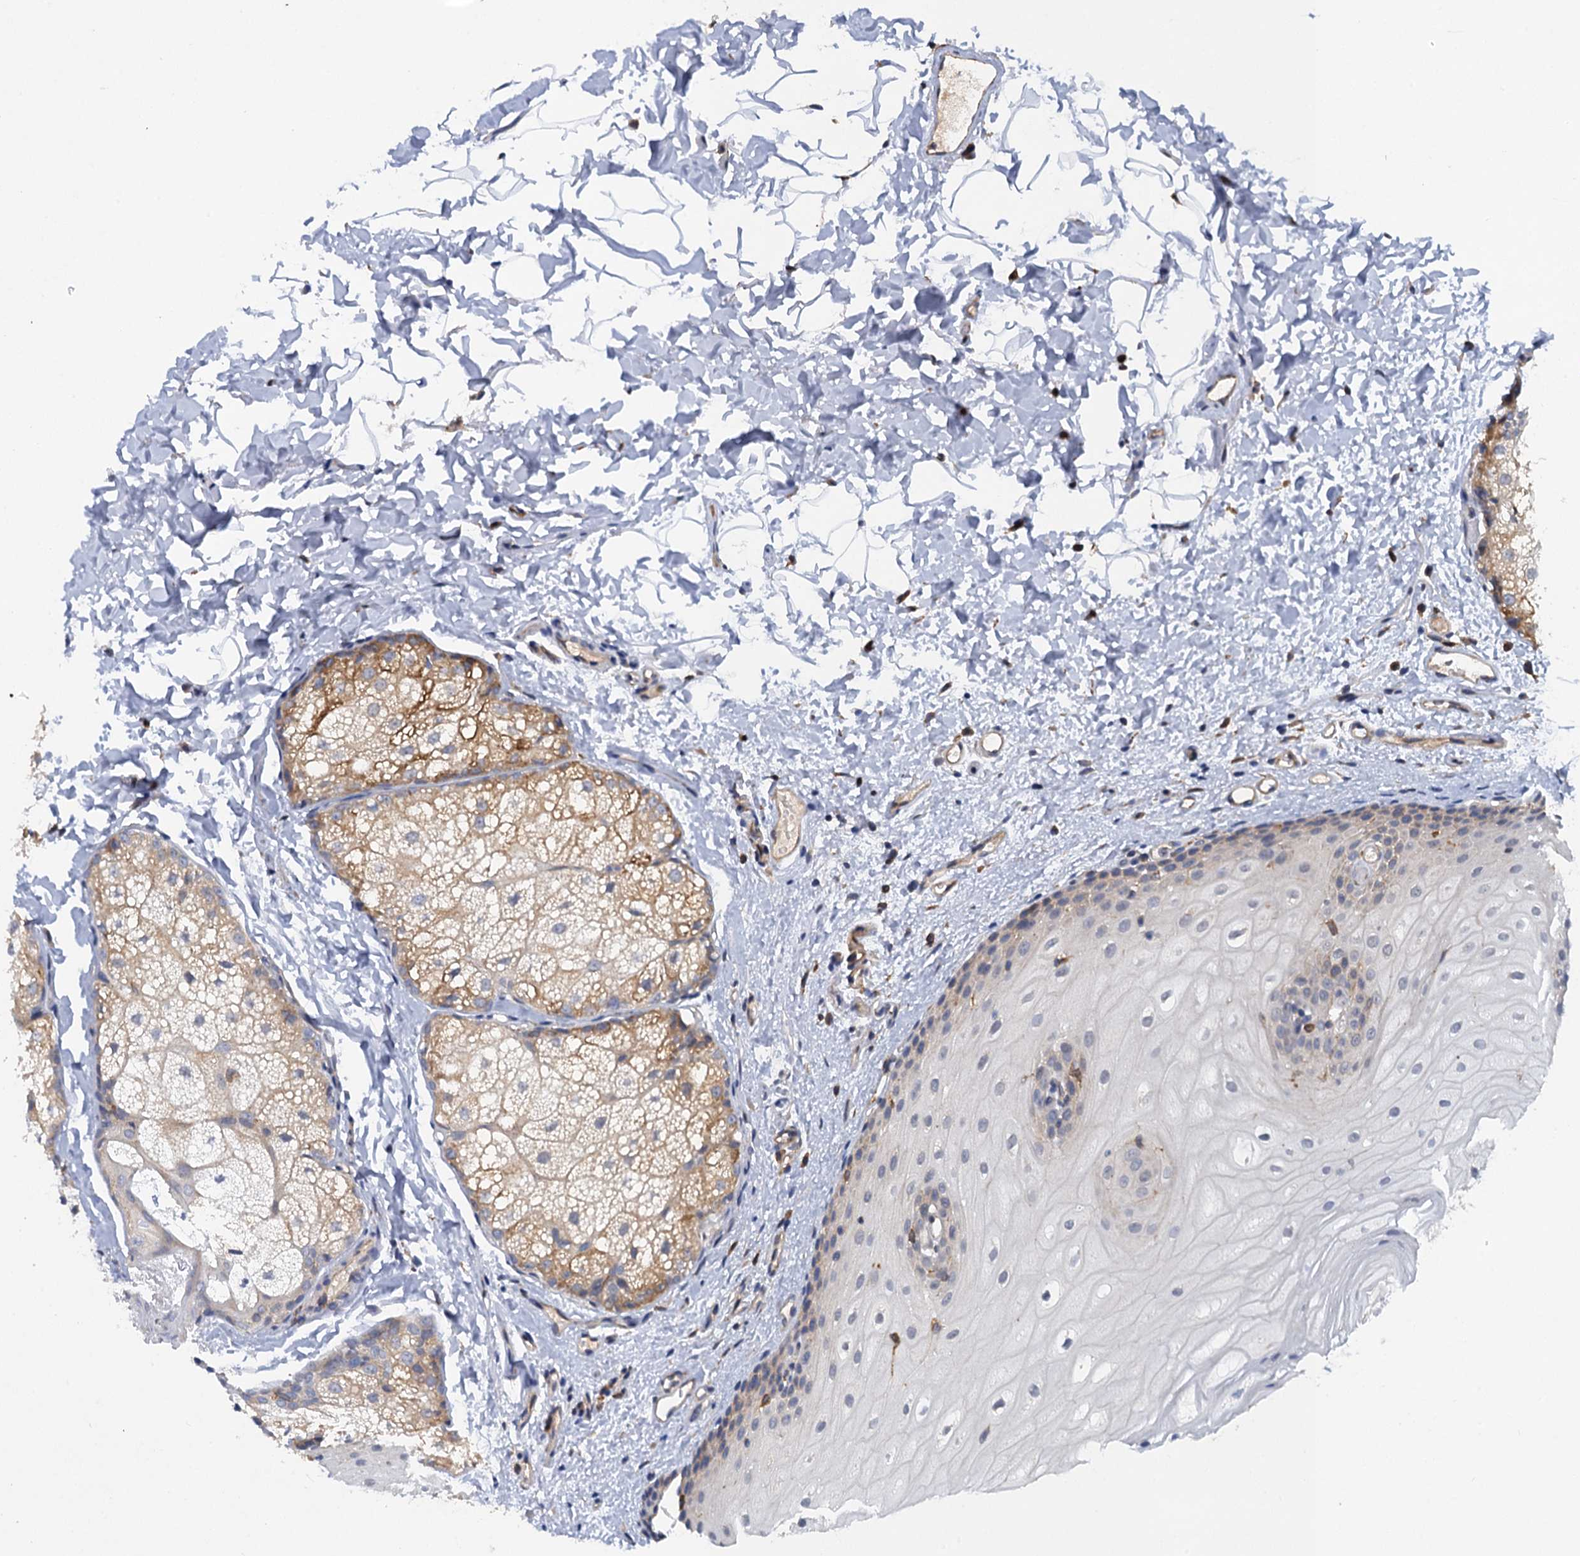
{"staining": {"intensity": "weak", "quantity": "<25%", "location": "cytoplasmic/membranous"}, "tissue": "oral mucosa", "cell_type": "Squamous epithelial cells", "image_type": "normal", "snomed": [{"axis": "morphology", "description": "Normal tissue, NOS"}, {"axis": "topography", "description": "Oral tissue"}], "caption": "Squamous epithelial cells show no significant staining in unremarkable oral mucosa.", "gene": "ARMC5", "patient": {"sex": "female", "age": 70}}